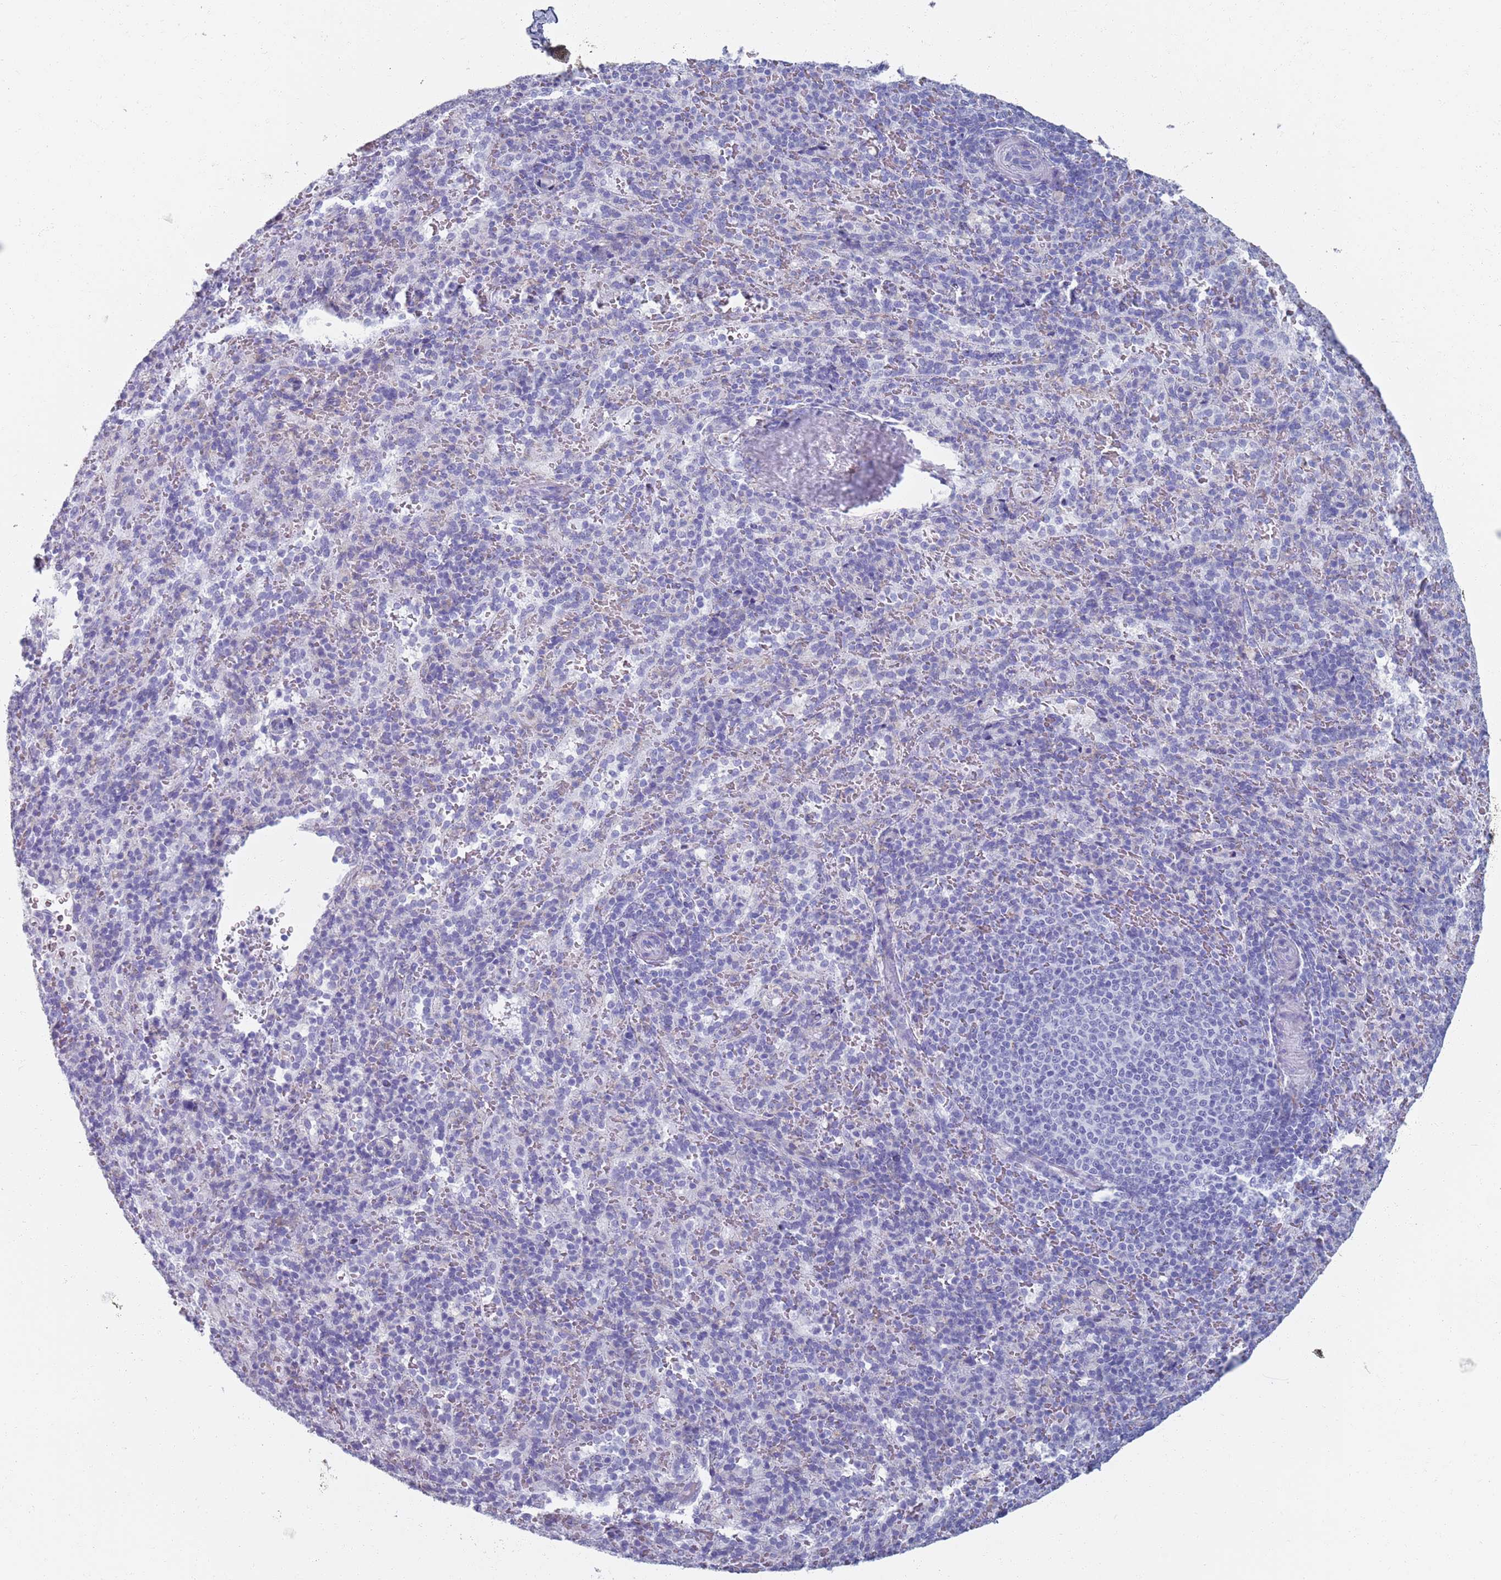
{"staining": {"intensity": "negative", "quantity": "none", "location": "none"}, "tissue": "spleen", "cell_type": "Cells in red pulp", "image_type": "normal", "snomed": [{"axis": "morphology", "description": "Normal tissue, NOS"}, {"axis": "topography", "description": "Spleen"}], "caption": "Cells in red pulp are negative for brown protein staining in unremarkable spleen. (Brightfield microscopy of DAB immunohistochemistry at high magnification).", "gene": "PLOD1", "patient": {"sex": "female", "age": 21}}